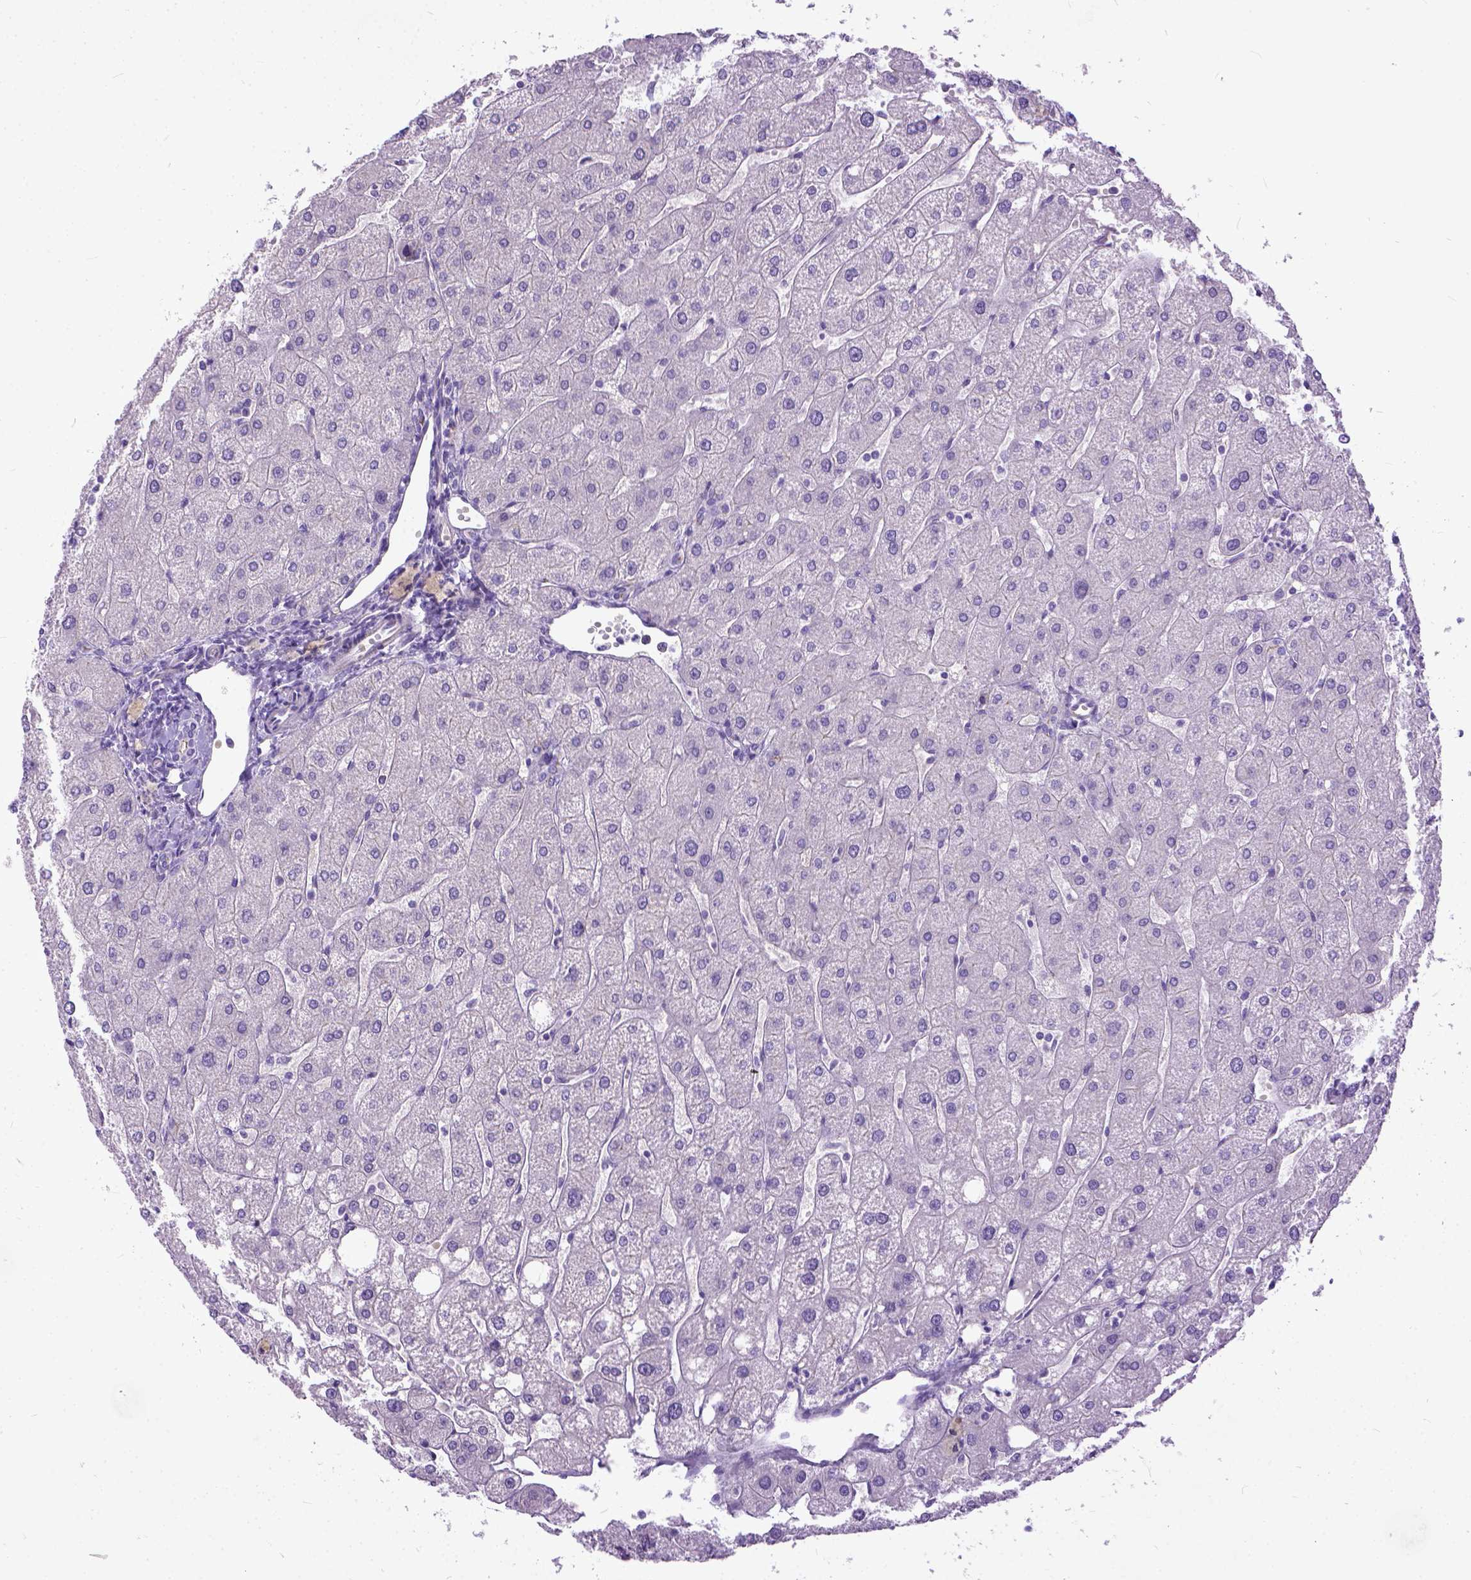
{"staining": {"intensity": "negative", "quantity": "none", "location": "none"}, "tissue": "liver", "cell_type": "Cholangiocytes", "image_type": "normal", "snomed": [{"axis": "morphology", "description": "Normal tissue, NOS"}, {"axis": "topography", "description": "Liver"}], "caption": "DAB (3,3'-diaminobenzidine) immunohistochemical staining of benign human liver displays no significant staining in cholangiocytes.", "gene": "ADGRF1", "patient": {"sex": "male", "age": 67}}